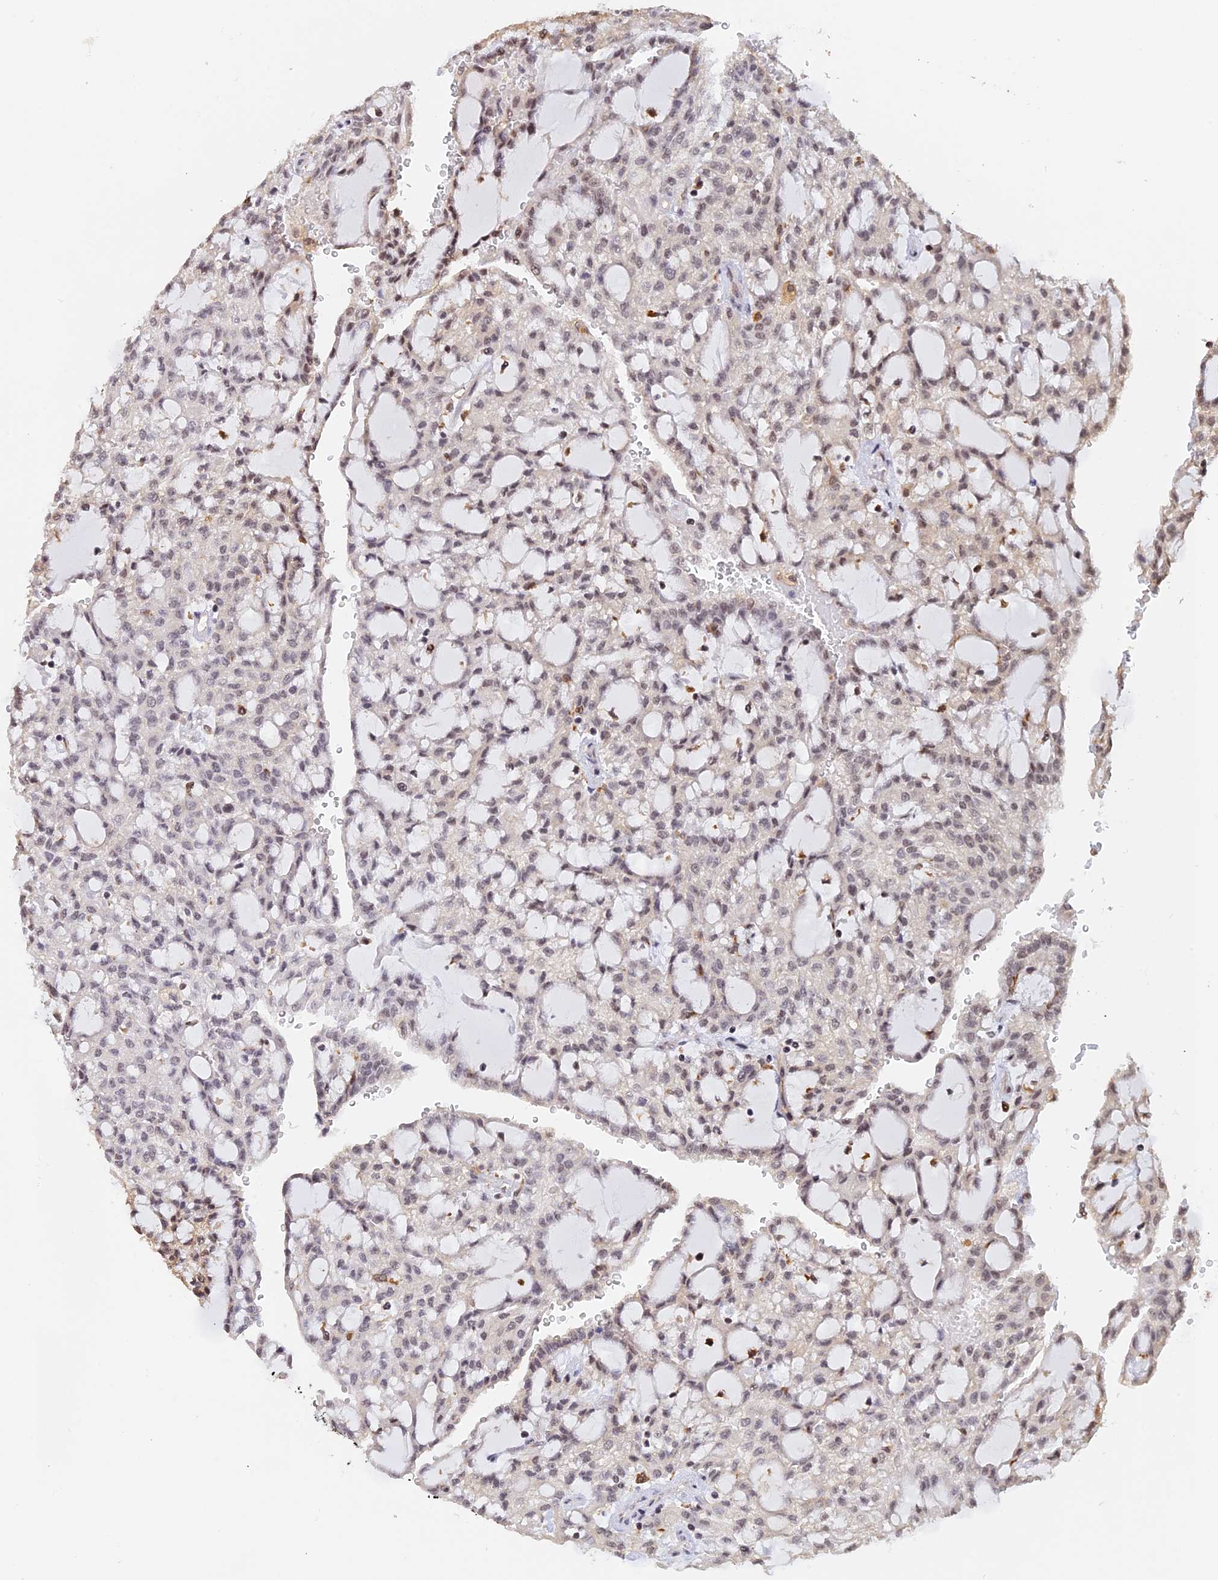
{"staining": {"intensity": "negative", "quantity": "none", "location": "none"}, "tissue": "renal cancer", "cell_type": "Tumor cells", "image_type": "cancer", "snomed": [{"axis": "morphology", "description": "Adenocarcinoma, NOS"}, {"axis": "topography", "description": "Kidney"}], "caption": "Renal cancer was stained to show a protein in brown. There is no significant staining in tumor cells.", "gene": "THAP11", "patient": {"sex": "male", "age": 63}}